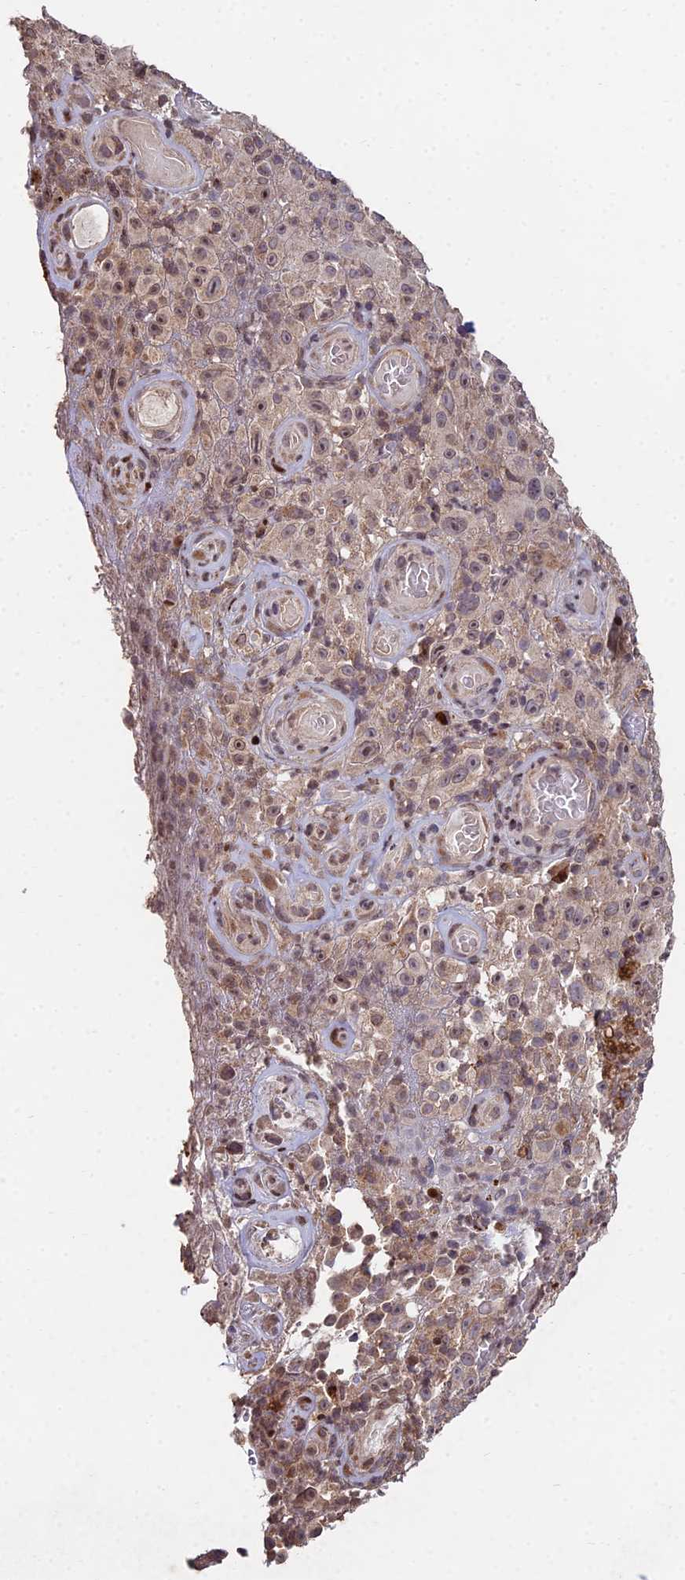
{"staining": {"intensity": "weak", "quantity": ">75%", "location": "cytoplasmic/membranous,nuclear"}, "tissue": "melanoma", "cell_type": "Tumor cells", "image_type": "cancer", "snomed": [{"axis": "morphology", "description": "Malignant melanoma, NOS"}, {"axis": "topography", "description": "Skin"}], "caption": "Immunohistochemistry histopathology image of melanoma stained for a protein (brown), which exhibits low levels of weak cytoplasmic/membranous and nuclear expression in approximately >75% of tumor cells.", "gene": "RBMS2", "patient": {"sex": "female", "age": 82}}